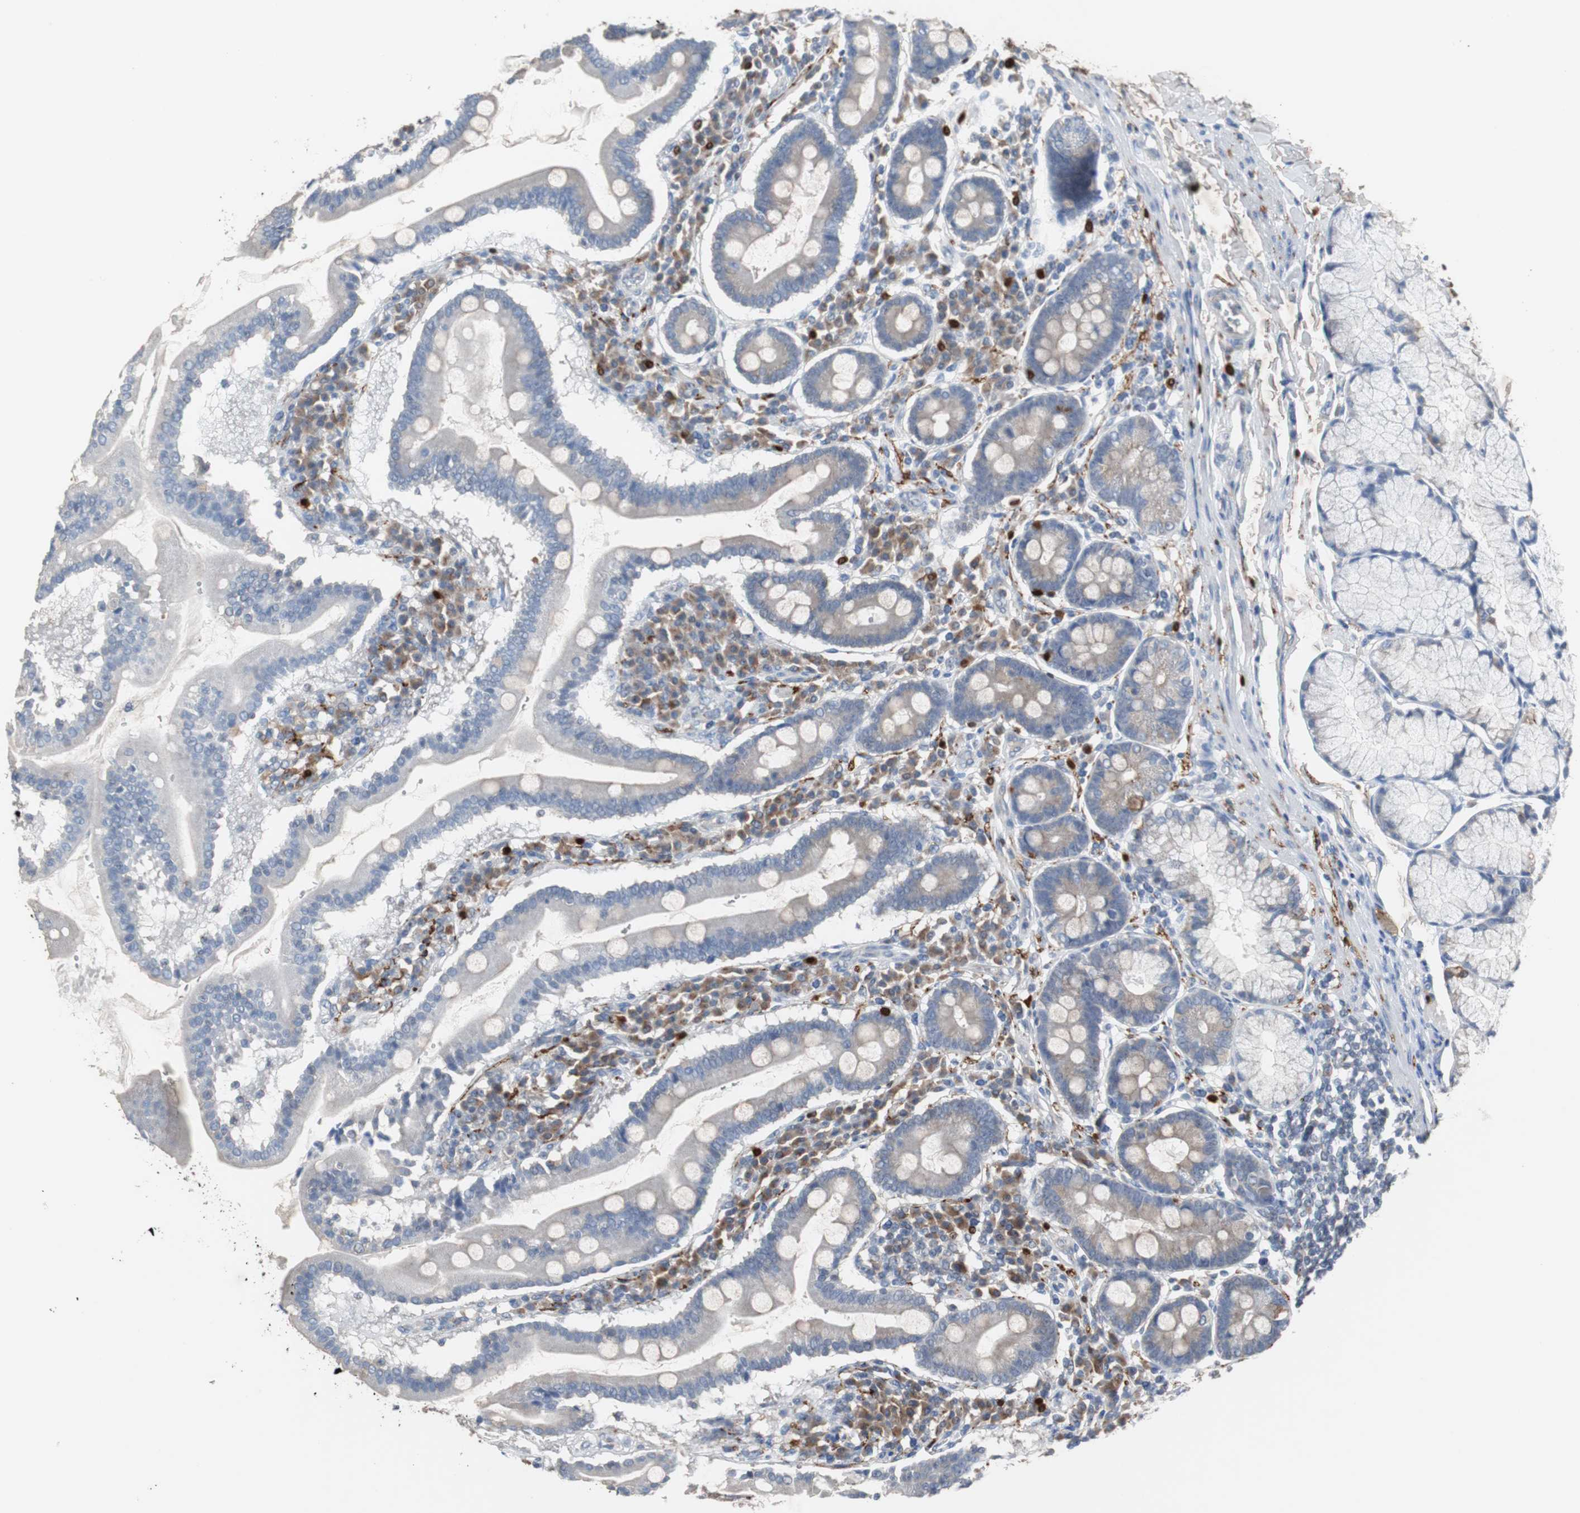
{"staining": {"intensity": "weak", "quantity": "<25%", "location": "cytoplasmic/membranous"}, "tissue": "duodenum", "cell_type": "Glandular cells", "image_type": "normal", "snomed": [{"axis": "morphology", "description": "Normal tissue, NOS"}, {"axis": "topography", "description": "Duodenum"}], "caption": "Immunohistochemical staining of benign human duodenum demonstrates no significant positivity in glandular cells. The staining is performed using DAB brown chromogen with nuclei counter-stained in using hematoxylin.", "gene": "CALB2", "patient": {"sex": "male", "age": 50}}